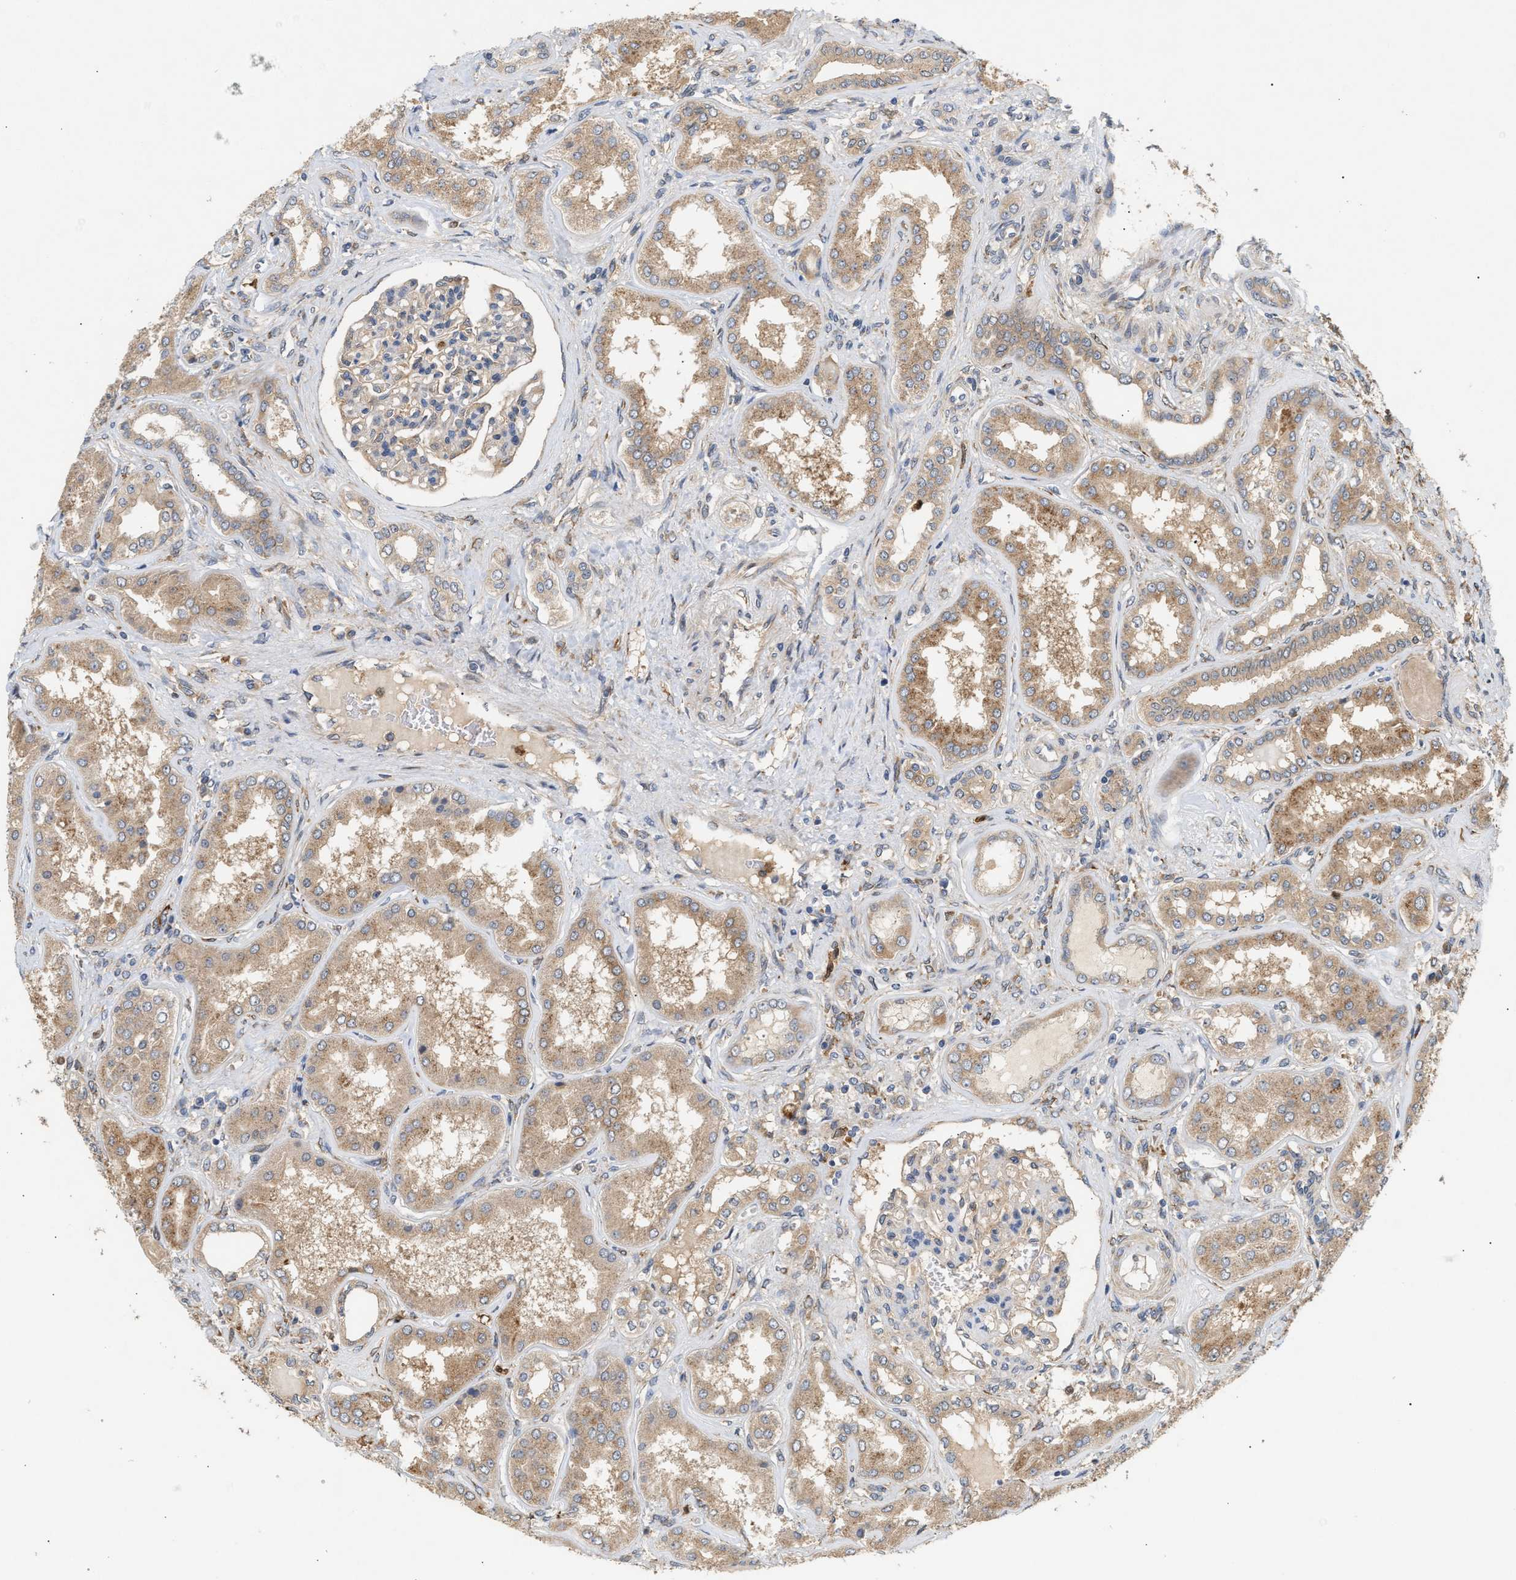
{"staining": {"intensity": "weak", "quantity": "25%-75%", "location": "cytoplasmic/membranous"}, "tissue": "kidney", "cell_type": "Cells in glomeruli", "image_type": "normal", "snomed": [{"axis": "morphology", "description": "Normal tissue, NOS"}, {"axis": "topography", "description": "Kidney"}], "caption": "IHC (DAB (3,3'-diaminobenzidine)) staining of unremarkable human kidney reveals weak cytoplasmic/membranous protein staining in approximately 25%-75% of cells in glomeruli.", "gene": "PLCD1", "patient": {"sex": "female", "age": 56}}